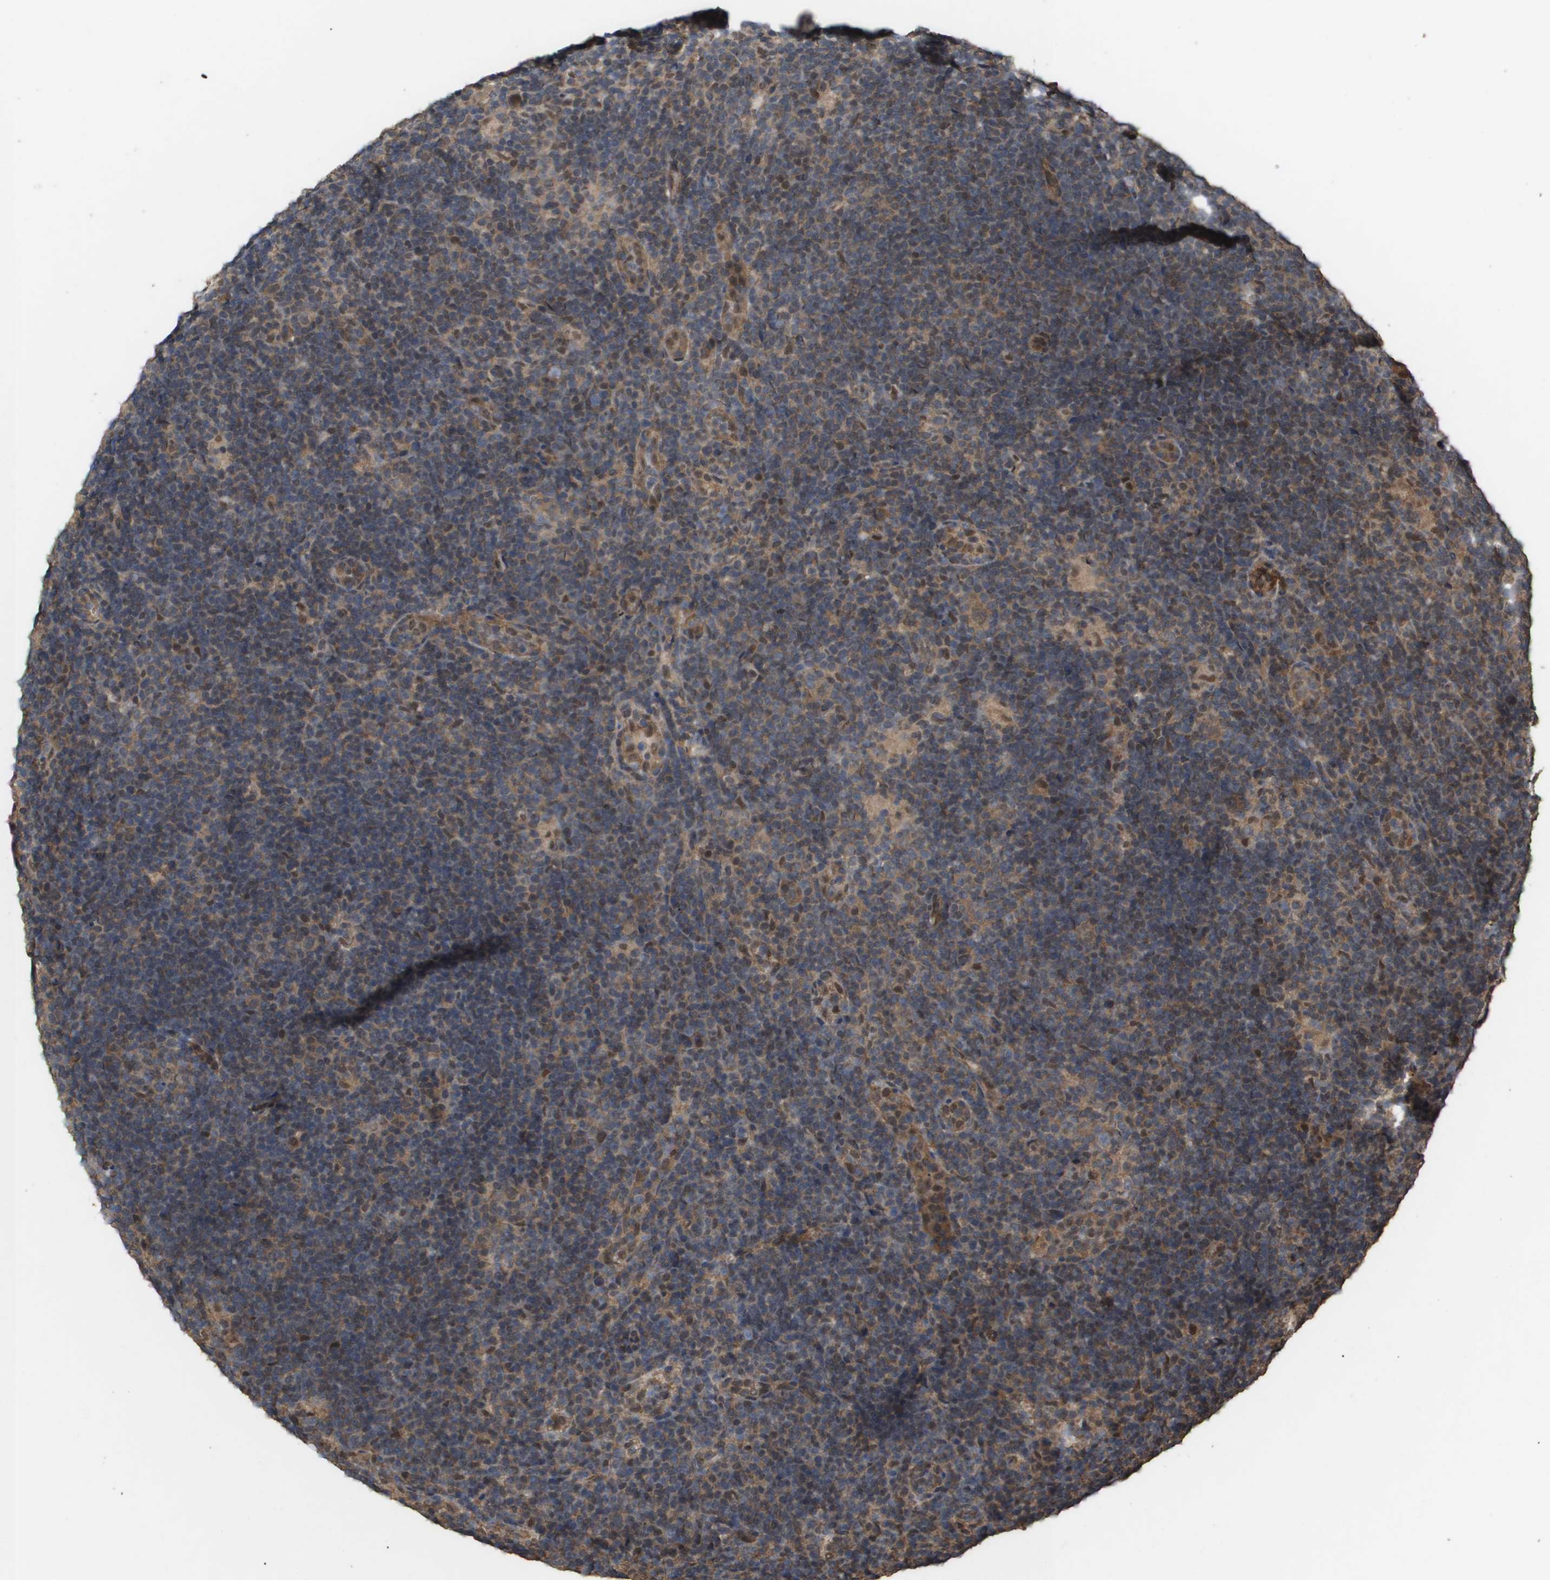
{"staining": {"intensity": "moderate", "quantity": ">75%", "location": "cytoplasmic/membranous"}, "tissue": "lymphoma", "cell_type": "Tumor cells", "image_type": "cancer", "snomed": [{"axis": "morphology", "description": "Hodgkin's disease, NOS"}, {"axis": "topography", "description": "Lymph node"}], "caption": "A brown stain shows moderate cytoplasmic/membranous staining of a protein in lymphoma tumor cells. The staining is performed using DAB (3,3'-diaminobenzidine) brown chromogen to label protein expression. The nuclei are counter-stained blue using hematoxylin.", "gene": "CUL5", "patient": {"sex": "female", "age": 57}}